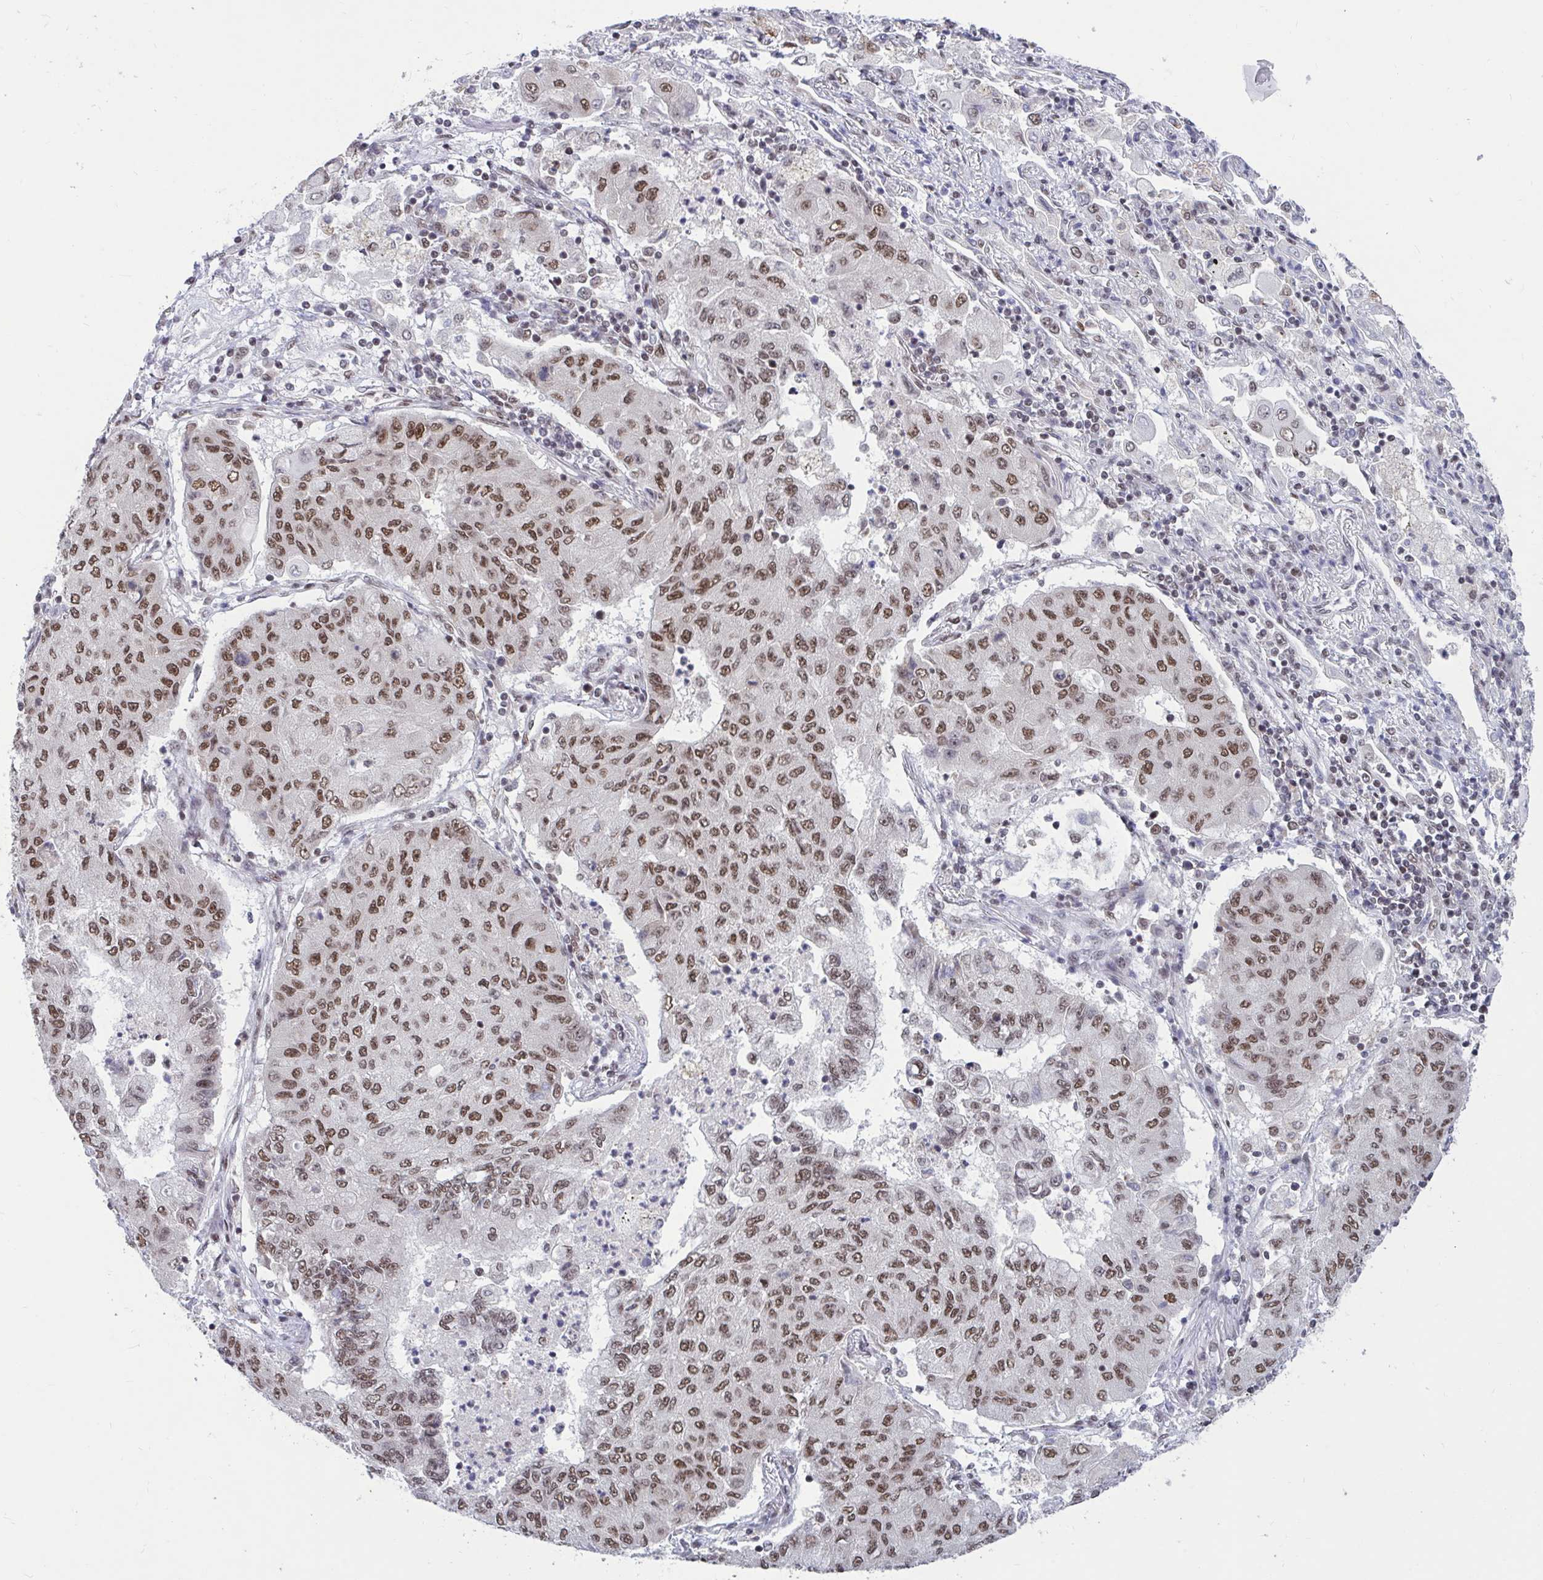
{"staining": {"intensity": "moderate", "quantity": ">75%", "location": "nuclear"}, "tissue": "lung cancer", "cell_type": "Tumor cells", "image_type": "cancer", "snomed": [{"axis": "morphology", "description": "Squamous cell carcinoma, NOS"}, {"axis": "topography", "description": "Lung"}], "caption": "Lung cancer (squamous cell carcinoma) stained with a protein marker exhibits moderate staining in tumor cells.", "gene": "PHF10", "patient": {"sex": "male", "age": 74}}